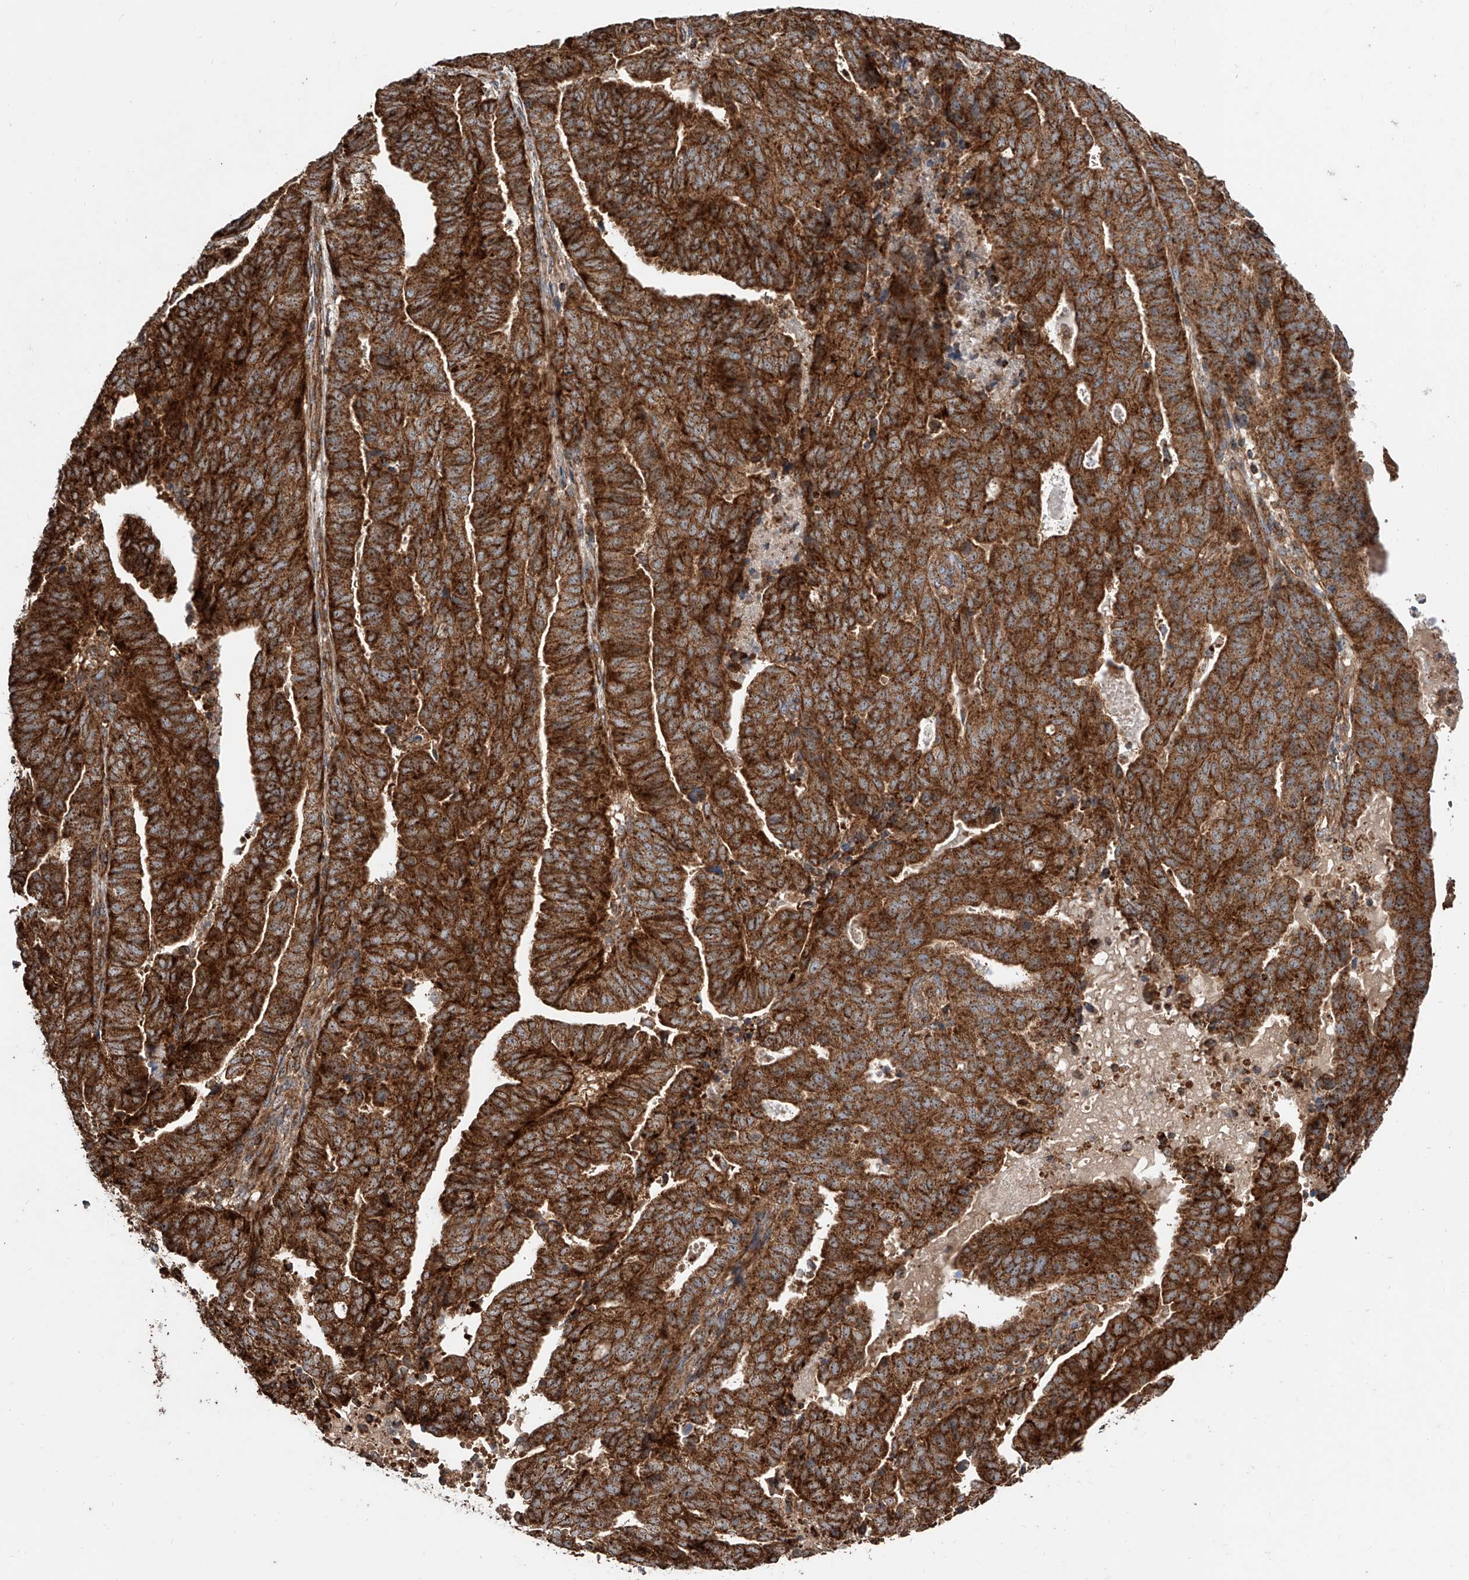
{"staining": {"intensity": "strong", "quantity": ">75%", "location": "cytoplasmic/membranous"}, "tissue": "endometrial cancer", "cell_type": "Tumor cells", "image_type": "cancer", "snomed": [{"axis": "morphology", "description": "Adenocarcinoma, NOS"}, {"axis": "topography", "description": "Uterus"}], "caption": "An immunohistochemistry (IHC) photomicrograph of neoplastic tissue is shown. Protein staining in brown labels strong cytoplasmic/membranous positivity in adenocarcinoma (endometrial) within tumor cells. (Stains: DAB in brown, nuclei in blue, Microscopy: brightfield microscopy at high magnification).", "gene": "PISD", "patient": {"sex": "female", "age": 77}}